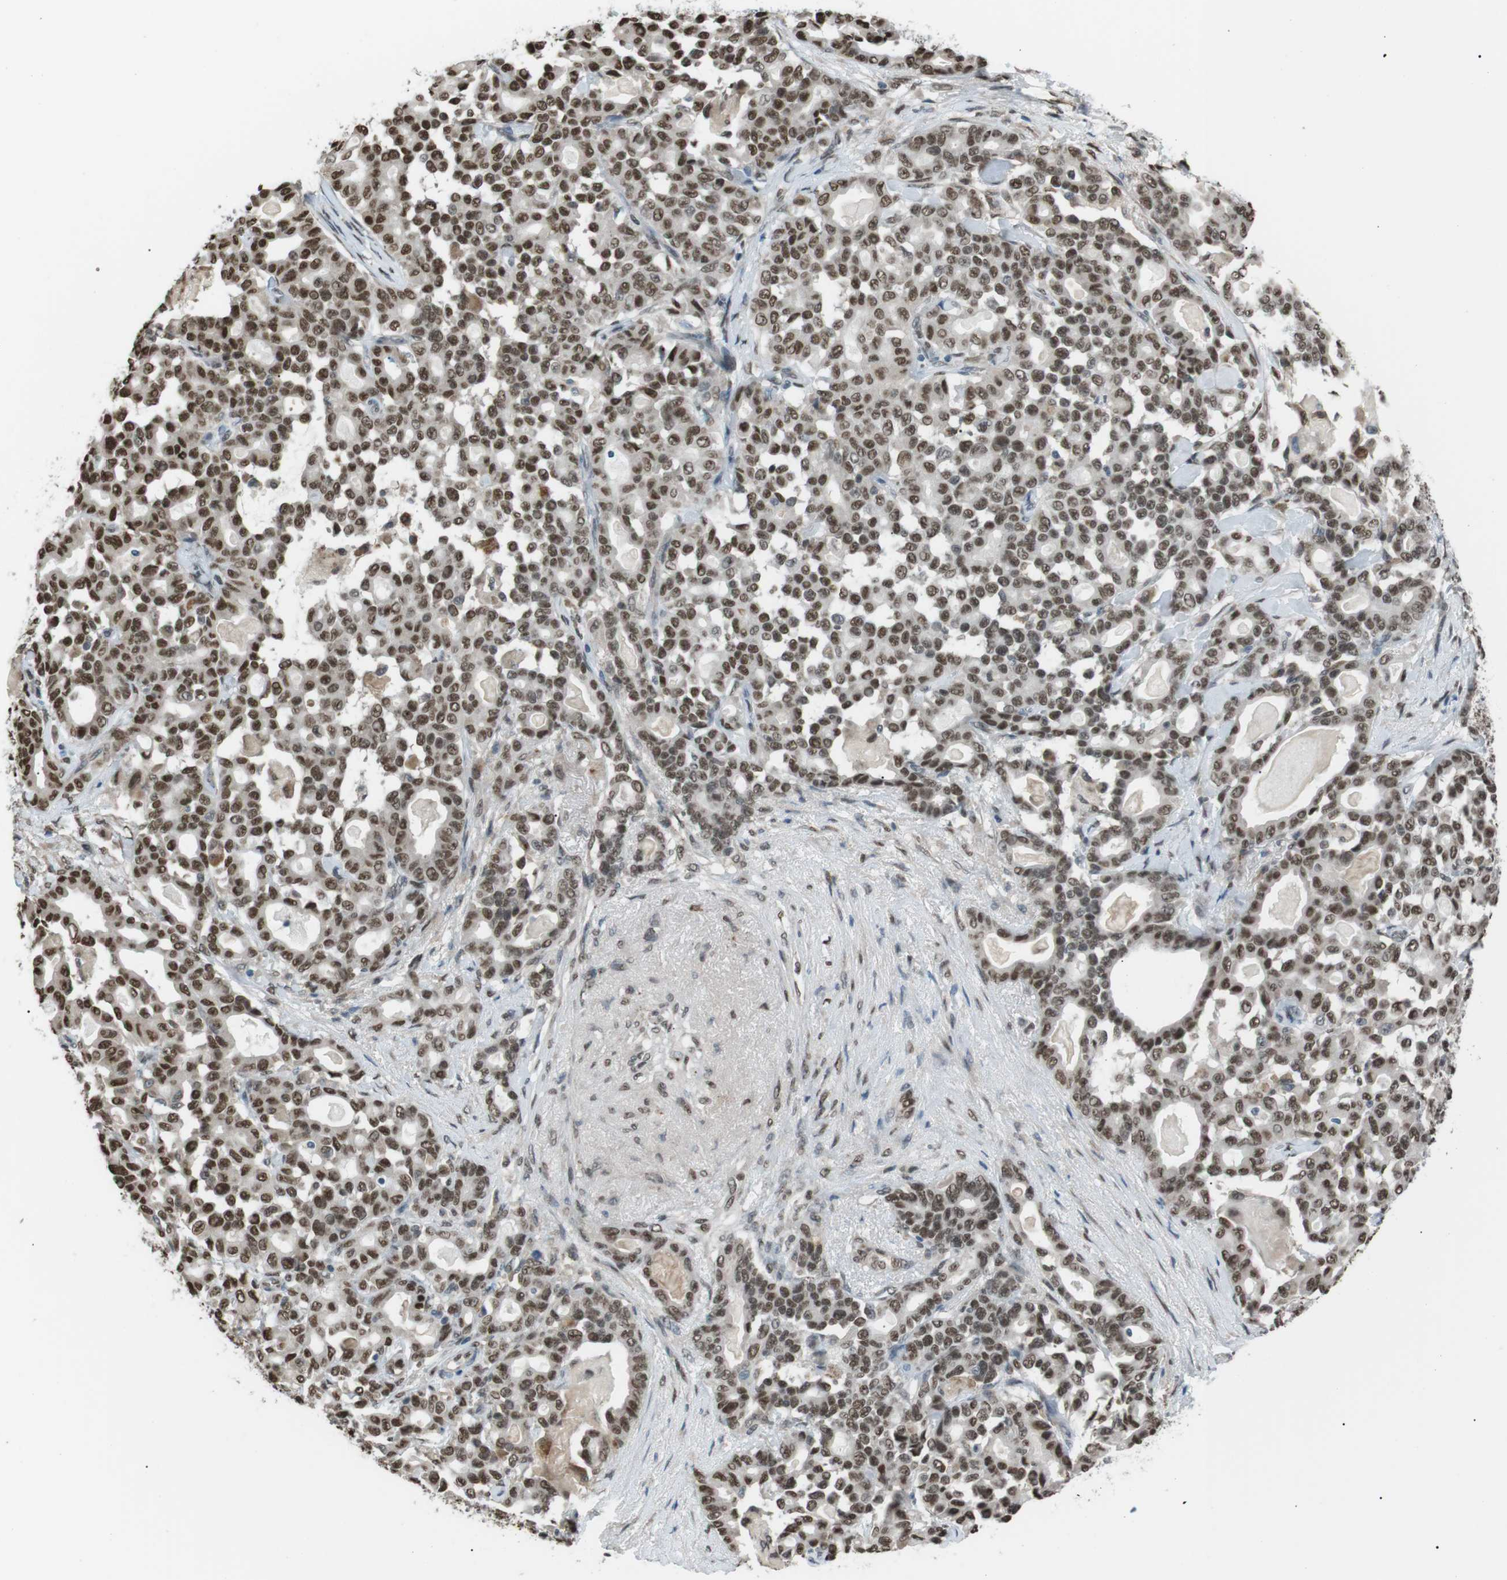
{"staining": {"intensity": "moderate", "quantity": ">75%", "location": "nuclear"}, "tissue": "pancreatic cancer", "cell_type": "Tumor cells", "image_type": "cancer", "snomed": [{"axis": "morphology", "description": "Adenocarcinoma, NOS"}, {"axis": "topography", "description": "Pancreas"}], "caption": "Tumor cells display medium levels of moderate nuclear positivity in approximately >75% of cells in pancreatic cancer.", "gene": "SRPK2", "patient": {"sex": "male", "age": 63}}